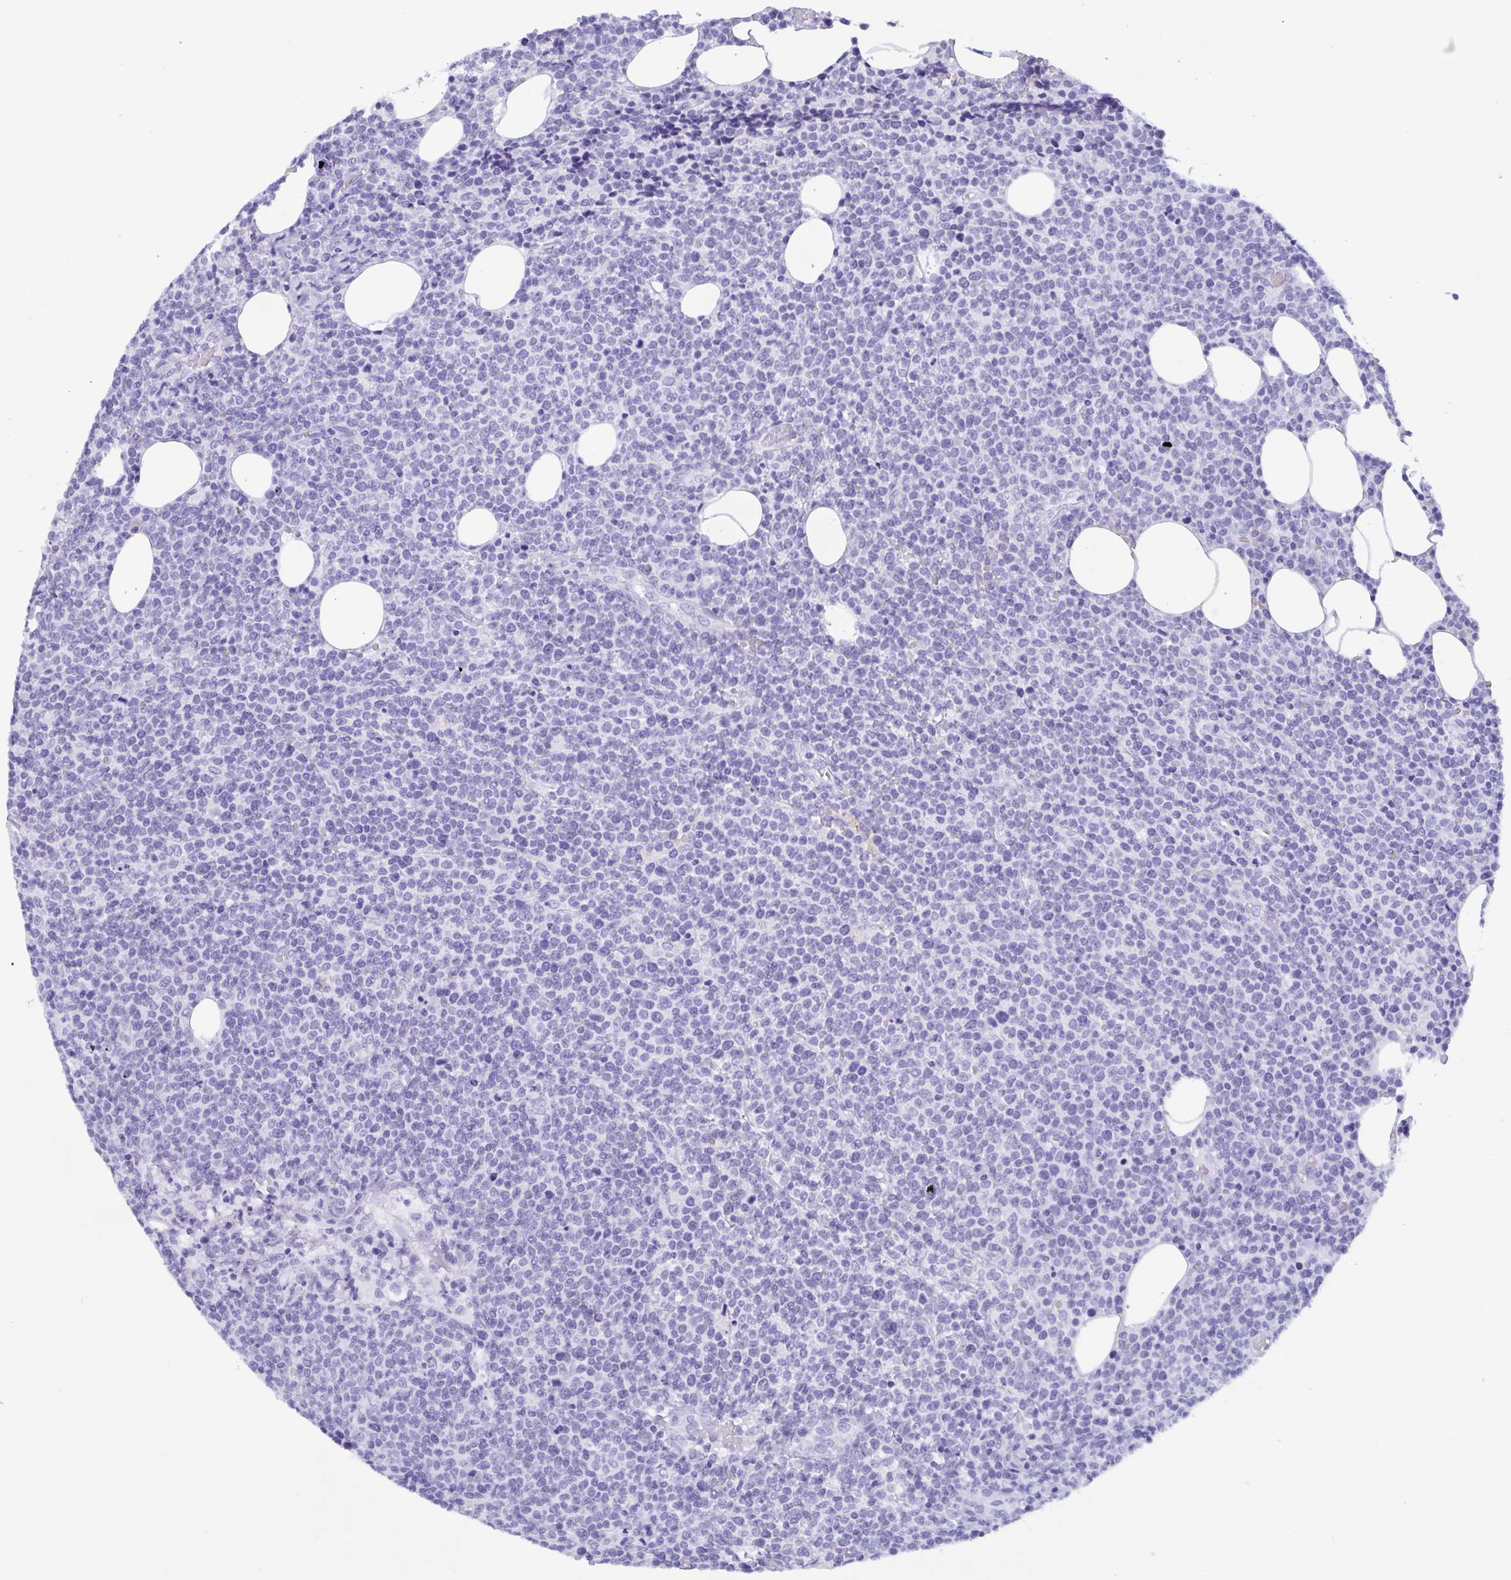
{"staining": {"intensity": "negative", "quantity": "none", "location": "none"}, "tissue": "lymphoma", "cell_type": "Tumor cells", "image_type": "cancer", "snomed": [{"axis": "morphology", "description": "Malignant lymphoma, non-Hodgkin's type, High grade"}, {"axis": "topography", "description": "Lymph node"}], "caption": "Immunohistochemistry (IHC) image of neoplastic tissue: malignant lymphoma, non-Hodgkin's type (high-grade) stained with DAB (3,3'-diaminobenzidine) shows no significant protein expression in tumor cells.", "gene": "ZNF850", "patient": {"sex": "male", "age": 61}}